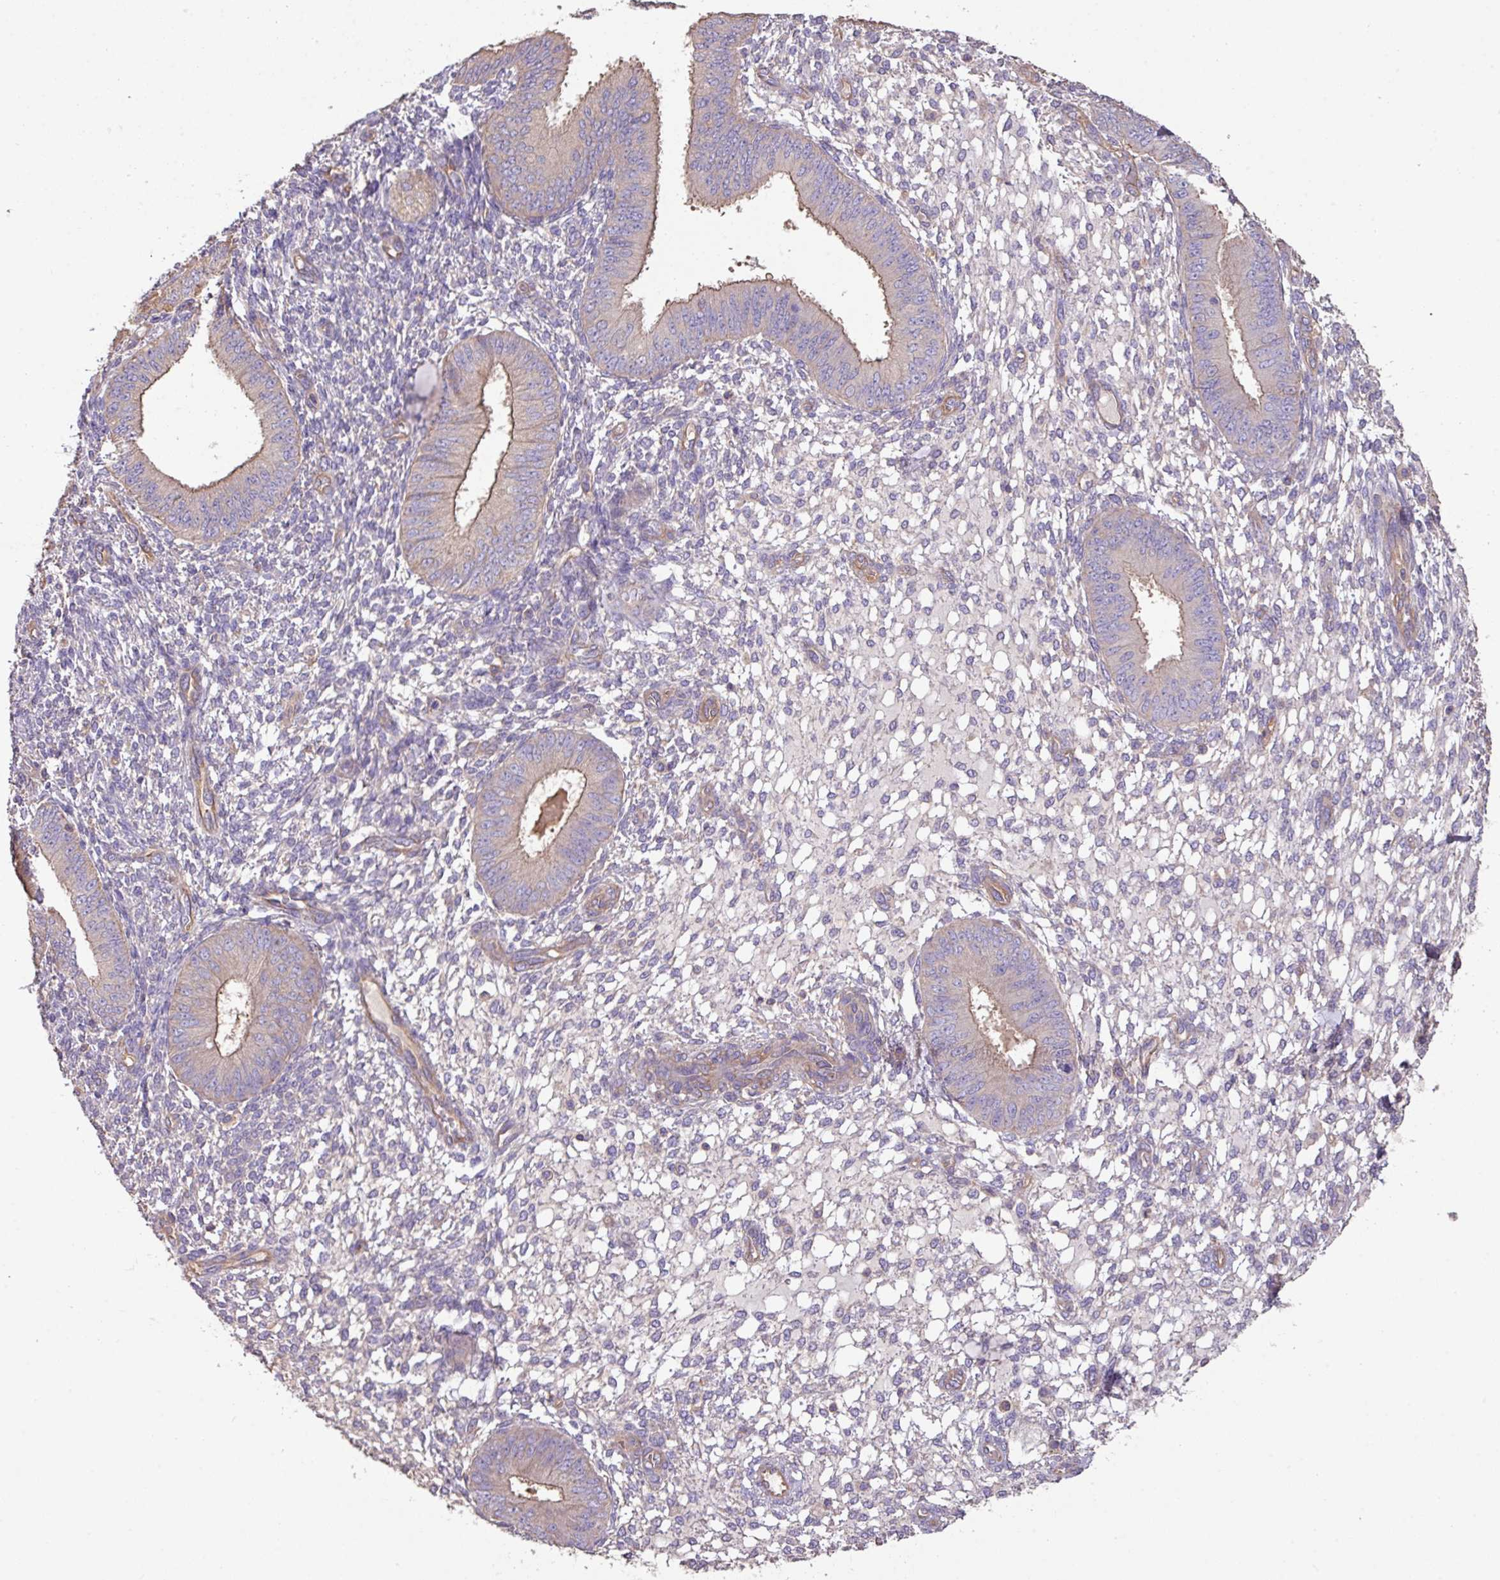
{"staining": {"intensity": "negative", "quantity": "none", "location": "none"}, "tissue": "endometrium", "cell_type": "Cells in endometrial stroma", "image_type": "normal", "snomed": [{"axis": "morphology", "description": "Normal tissue, NOS"}, {"axis": "topography", "description": "Endometrium"}], "caption": "Immunohistochemistry micrograph of unremarkable endometrium: endometrium stained with DAB exhibits no significant protein staining in cells in endometrial stroma. The staining was performed using DAB (3,3'-diaminobenzidine) to visualize the protein expression in brown, while the nuclei were stained in blue with hematoxylin (Magnification: 20x).", "gene": "CALML4", "patient": {"sex": "female", "age": 49}}